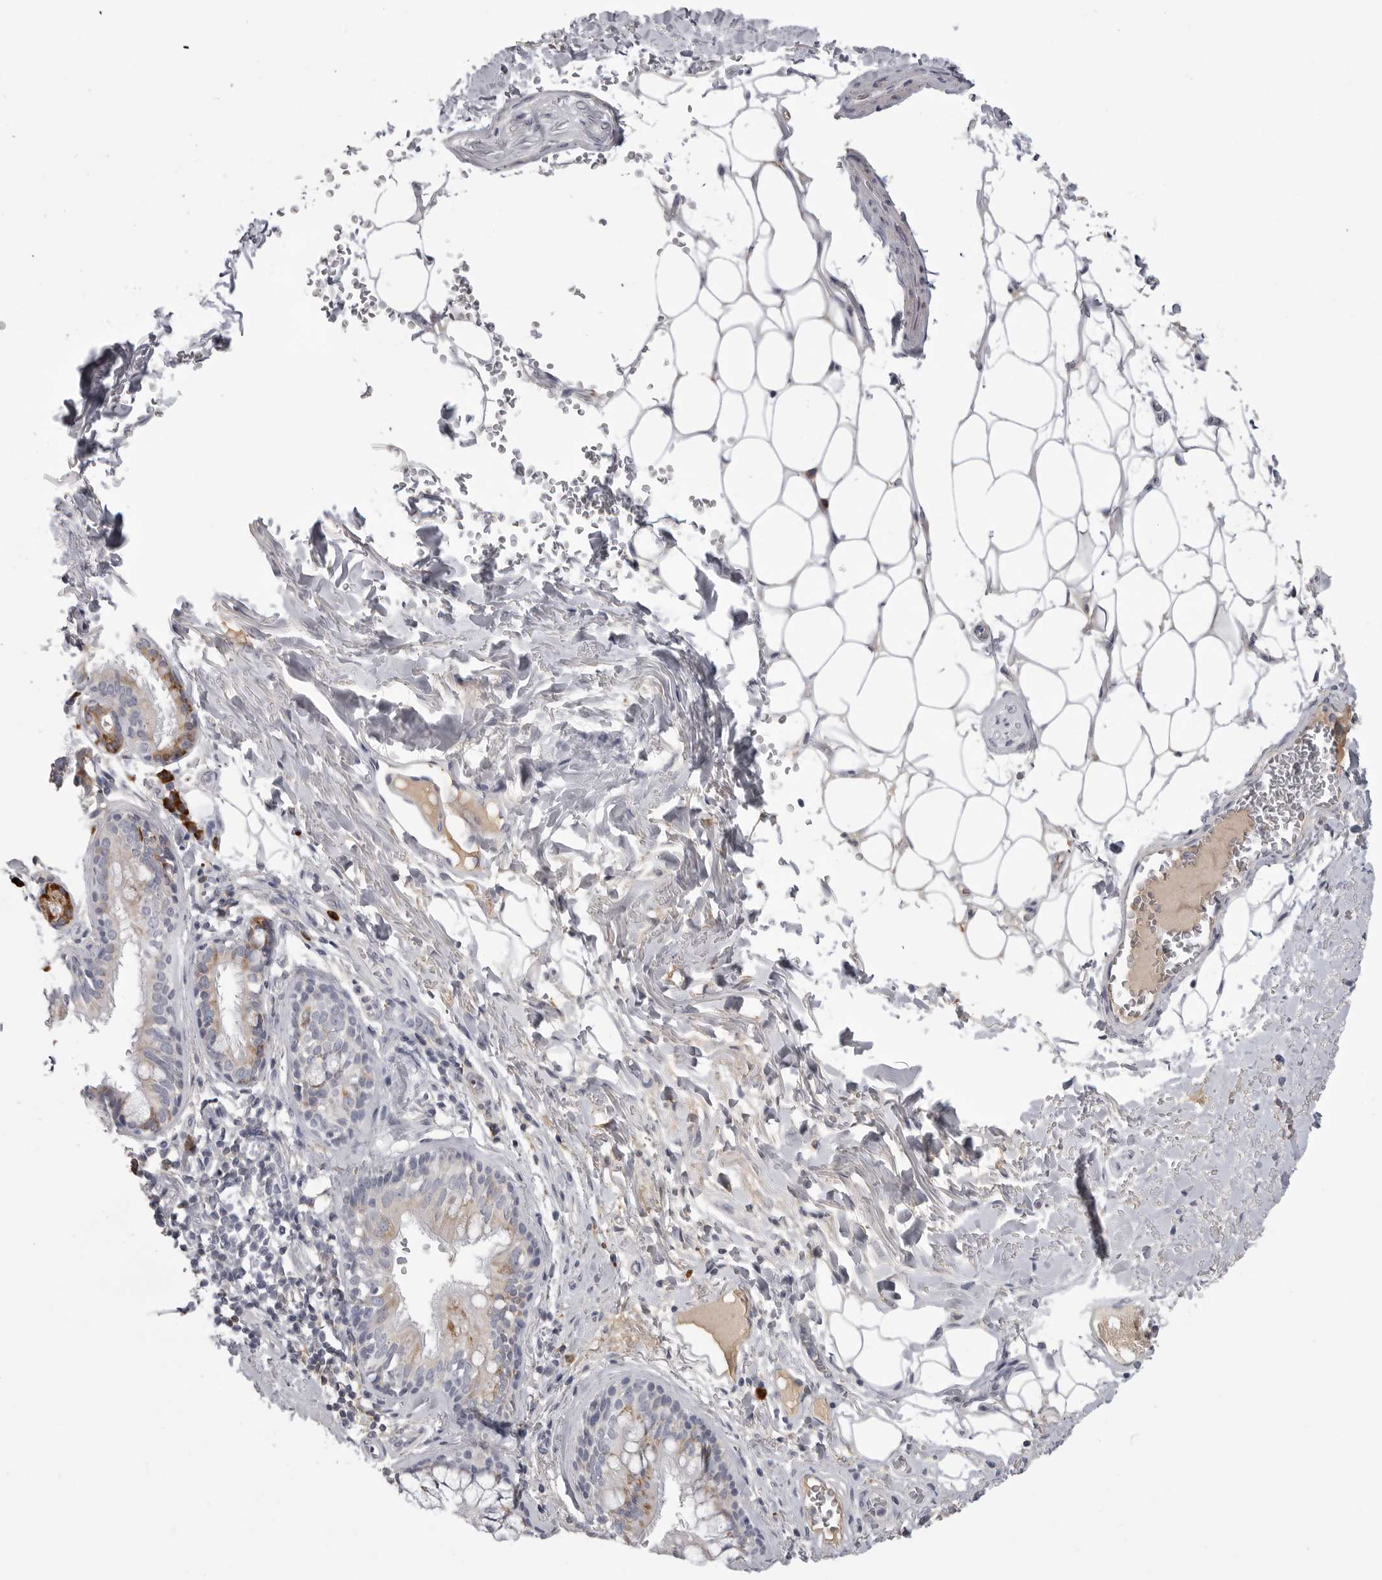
{"staining": {"intensity": "moderate", "quantity": "<25%", "location": "cytoplasmic/membranous"}, "tissue": "bronchus", "cell_type": "Respiratory epithelial cells", "image_type": "normal", "snomed": [{"axis": "morphology", "description": "Normal tissue, NOS"}, {"axis": "topography", "description": "Cartilage tissue"}], "caption": "The immunohistochemical stain highlights moderate cytoplasmic/membranous expression in respiratory epithelial cells of normal bronchus.", "gene": "FKBP2", "patient": {"sex": "female", "age": 63}}